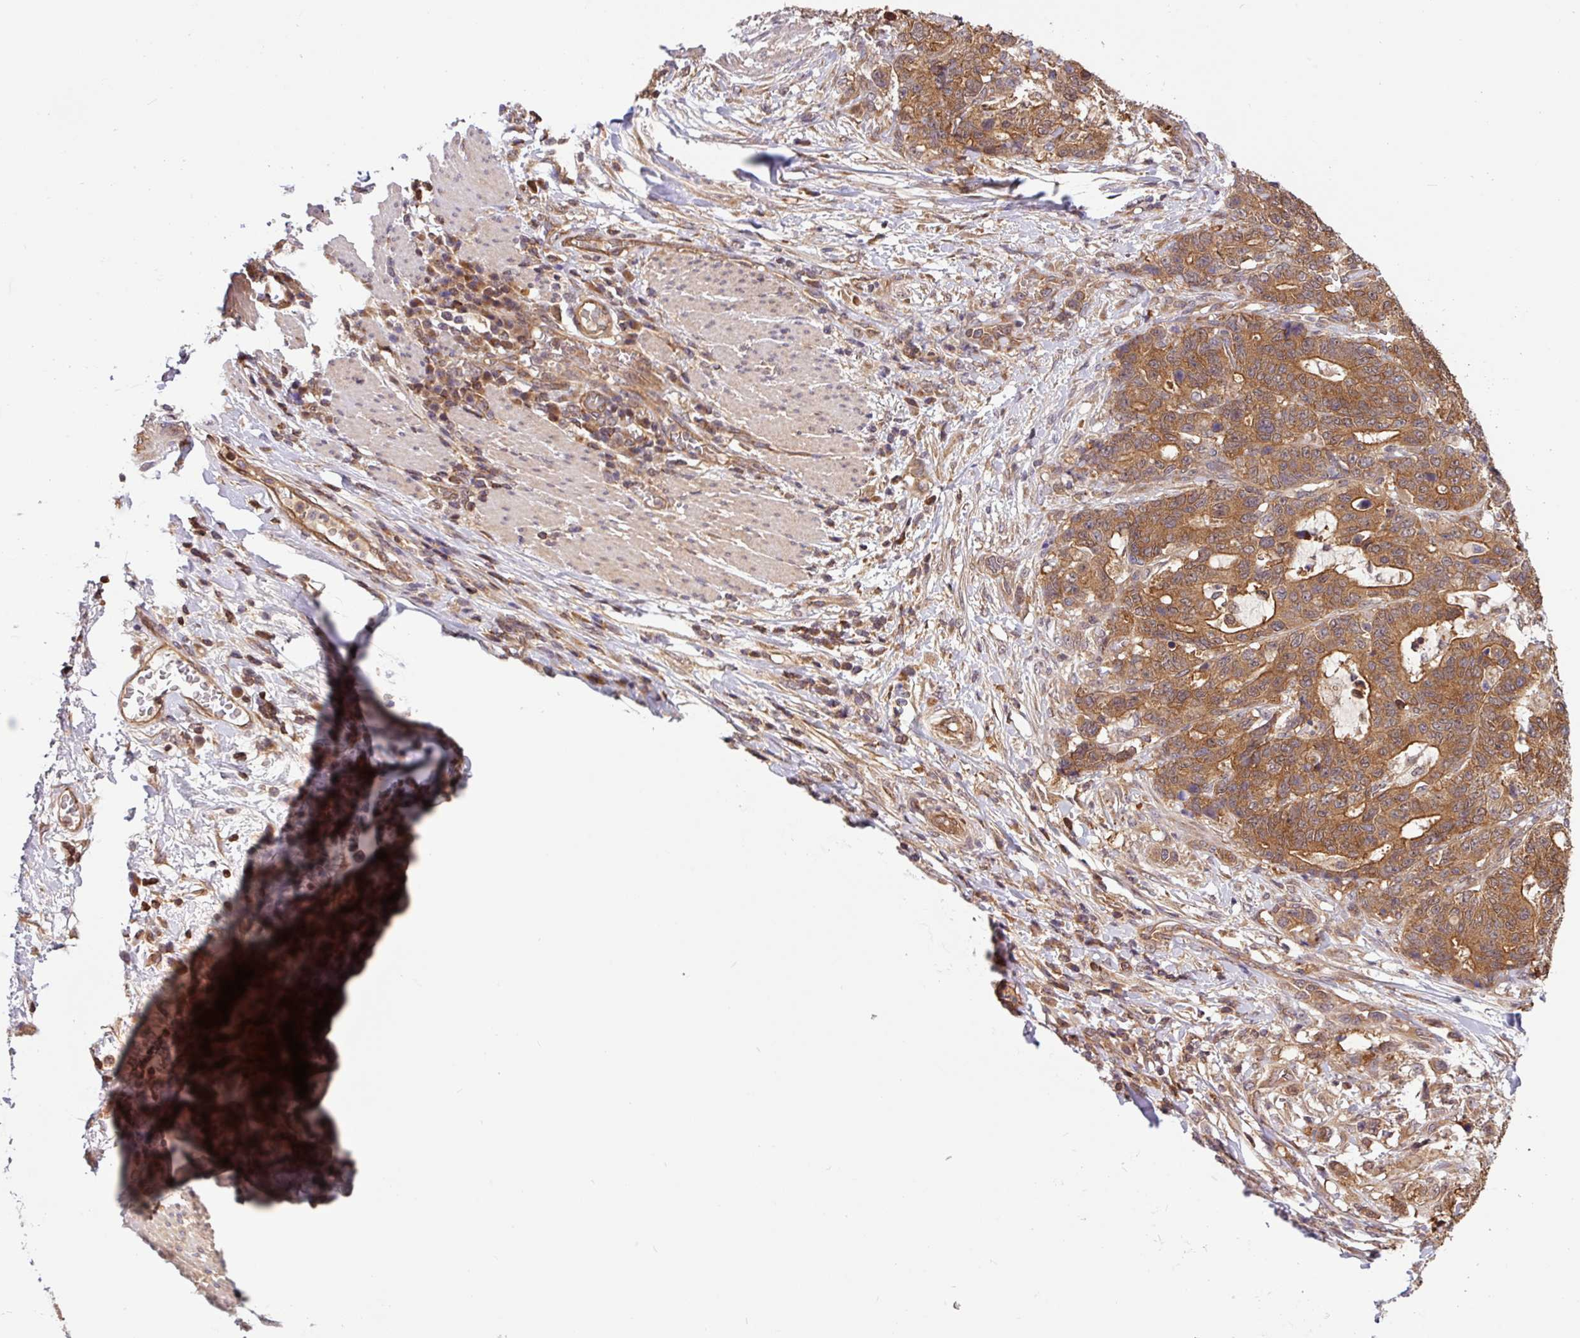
{"staining": {"intensity": "moderate", "quantity": ">75%", "location": "cytoplasmic/membranous"}, "tissue": "stomach cancer", "cell_type": "Tumor cells", "image_type": "cancer", "snomed": [{"axis": "morphology", "description": "Normal tissue, NOS"}, {"axis": "morphology", "description": "Adenocarcinoma, NOS"}, {"axis": "topography", "description": "Stomach"}], "caption": "Immunohistochemistry staining of stomach cancer (adenocarcinoma), which exhibits medium levels of moderate cytoplasmic/membranous expression in approximately >75% of tumor cells indicating moderate cytoplasmic/membranous protein expression. The staining was performed using DAB (3,3'-diaminobenzidine) (brown) for protein detection and nuclei were counterstained in hematoxylin (blue).", "gene": "SHB", "patient": {"sex": "female", "age": 64}}